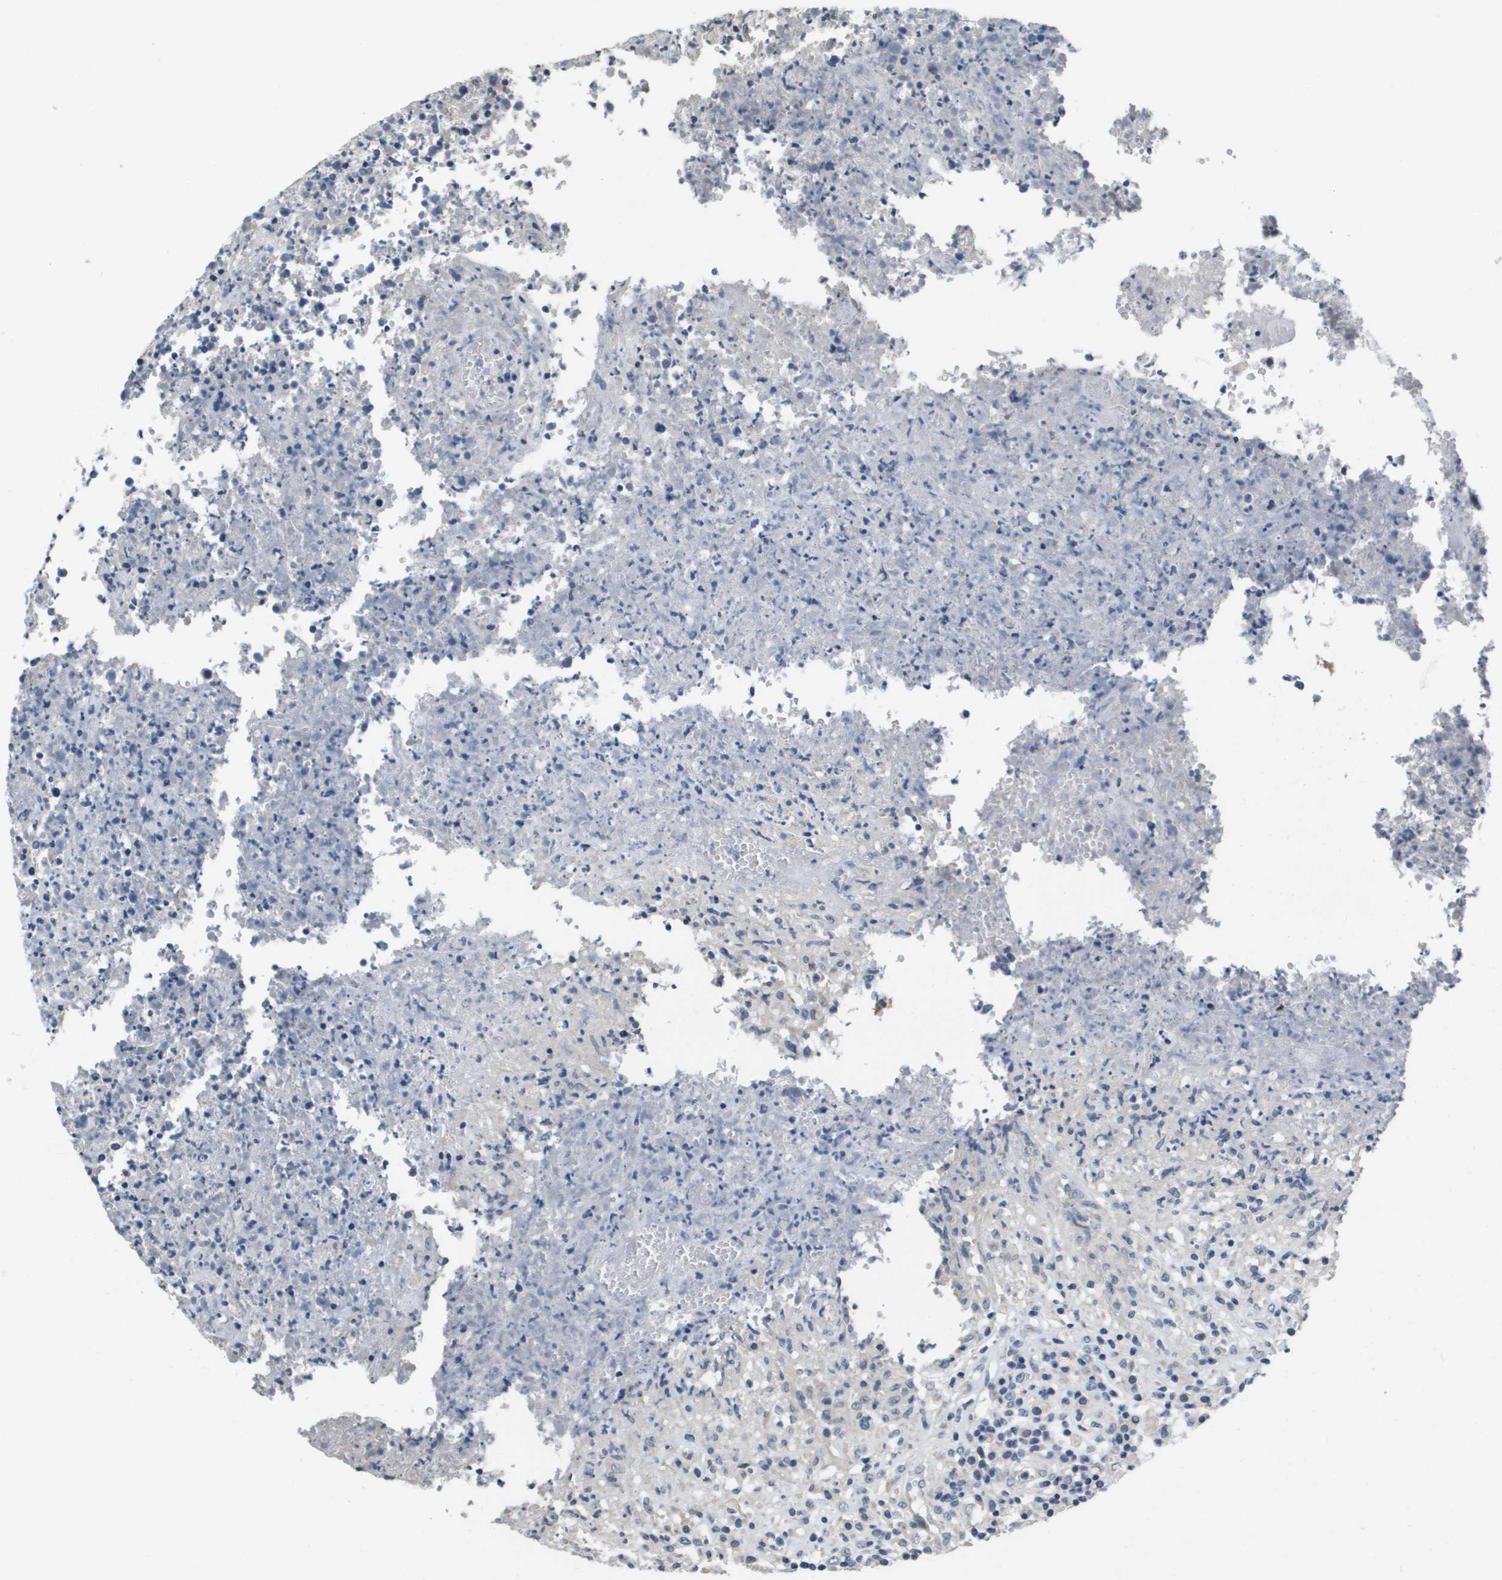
{"staining": {"intensity": "negative", "quantity": "none", "location": "none"}, "tissue": "lymphoma", "cell_type": "Tumor cells", "image_type": "cancer", "snomed": [{"axis": "morphology", "description": "Malignant lymphoma, non-Hodgkin's type, High grade"}, {"axis": "topography", "description": "Lymph node"}], "caption": "Tumor cells show no significant protein positivity in lymphoma.", "gene": "CAPN11", "patient": {"sex": "female", "age": 84}}